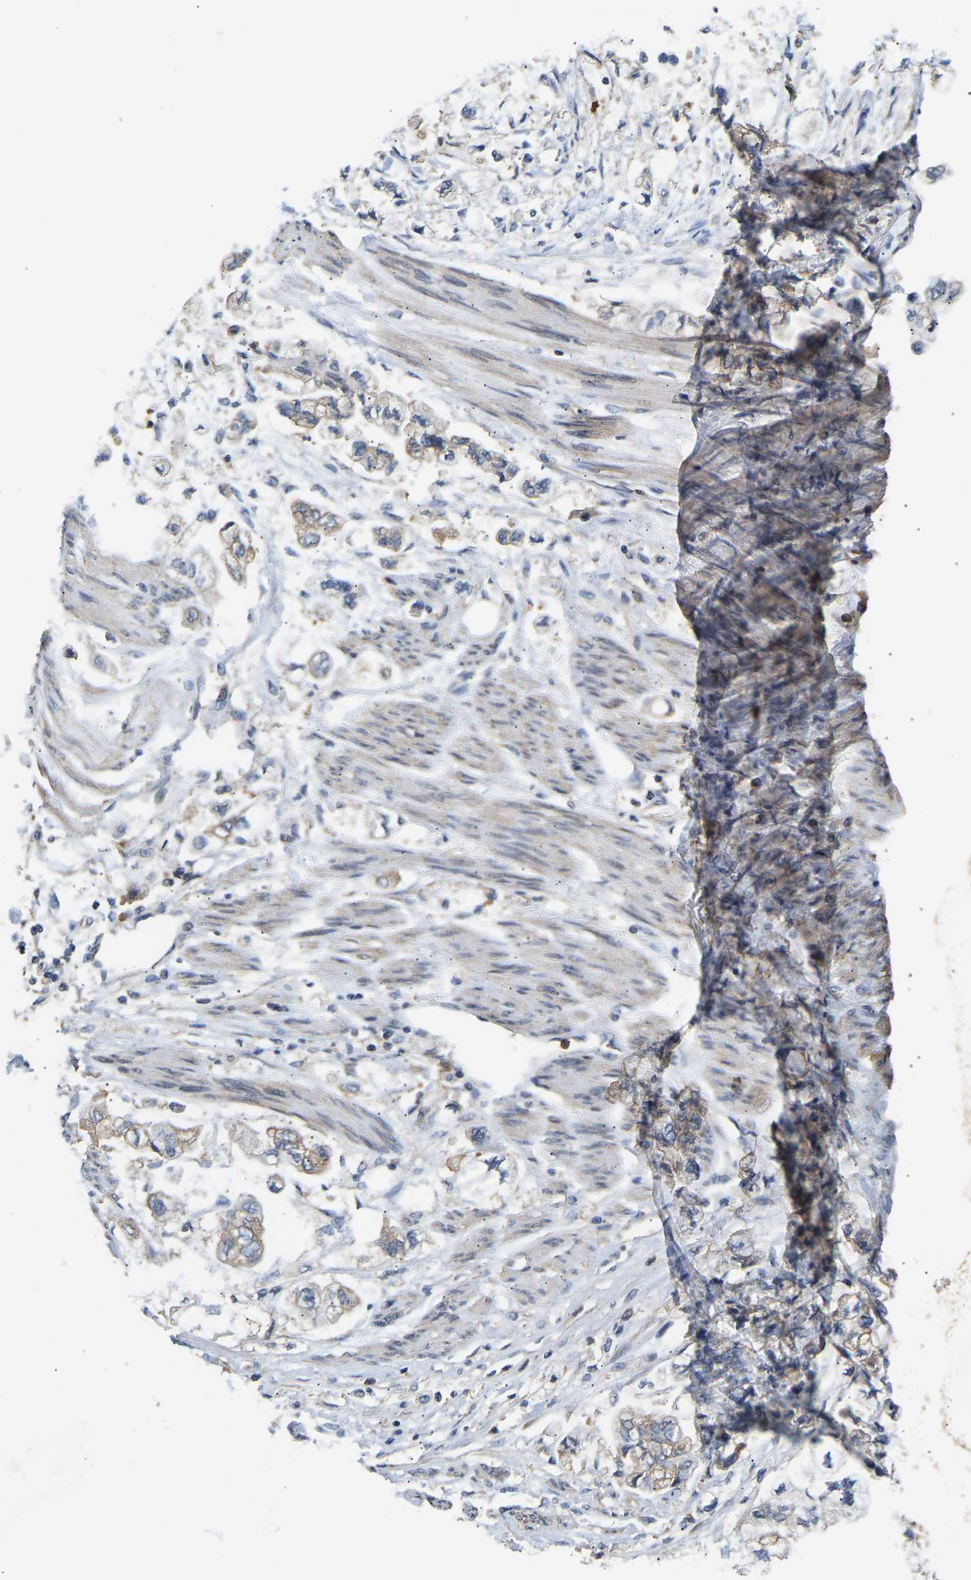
{"staining": {"intensity": "weak", "quantity": "<25%", "location": "cytoplasmic/membranous"}, "tissue": "stomach cancer", "cell_type": "Tumor cells", "image_type": "cancer", "snomed": [{"axis": "morphology", "description": "Normal tissue, NOS"}, {"axis": "morphology", "description": "Adenocarcinoma, NOS"}, {"axis": "topography", "description": "Stomach"}], "caption": "Stomach cancer (adenocarcinoma) was stained to show a protein in brown. There is no significant positivity in tumor cells.", "gene": "AIMP2", "patient": {"sex": "male", "age": 62}}